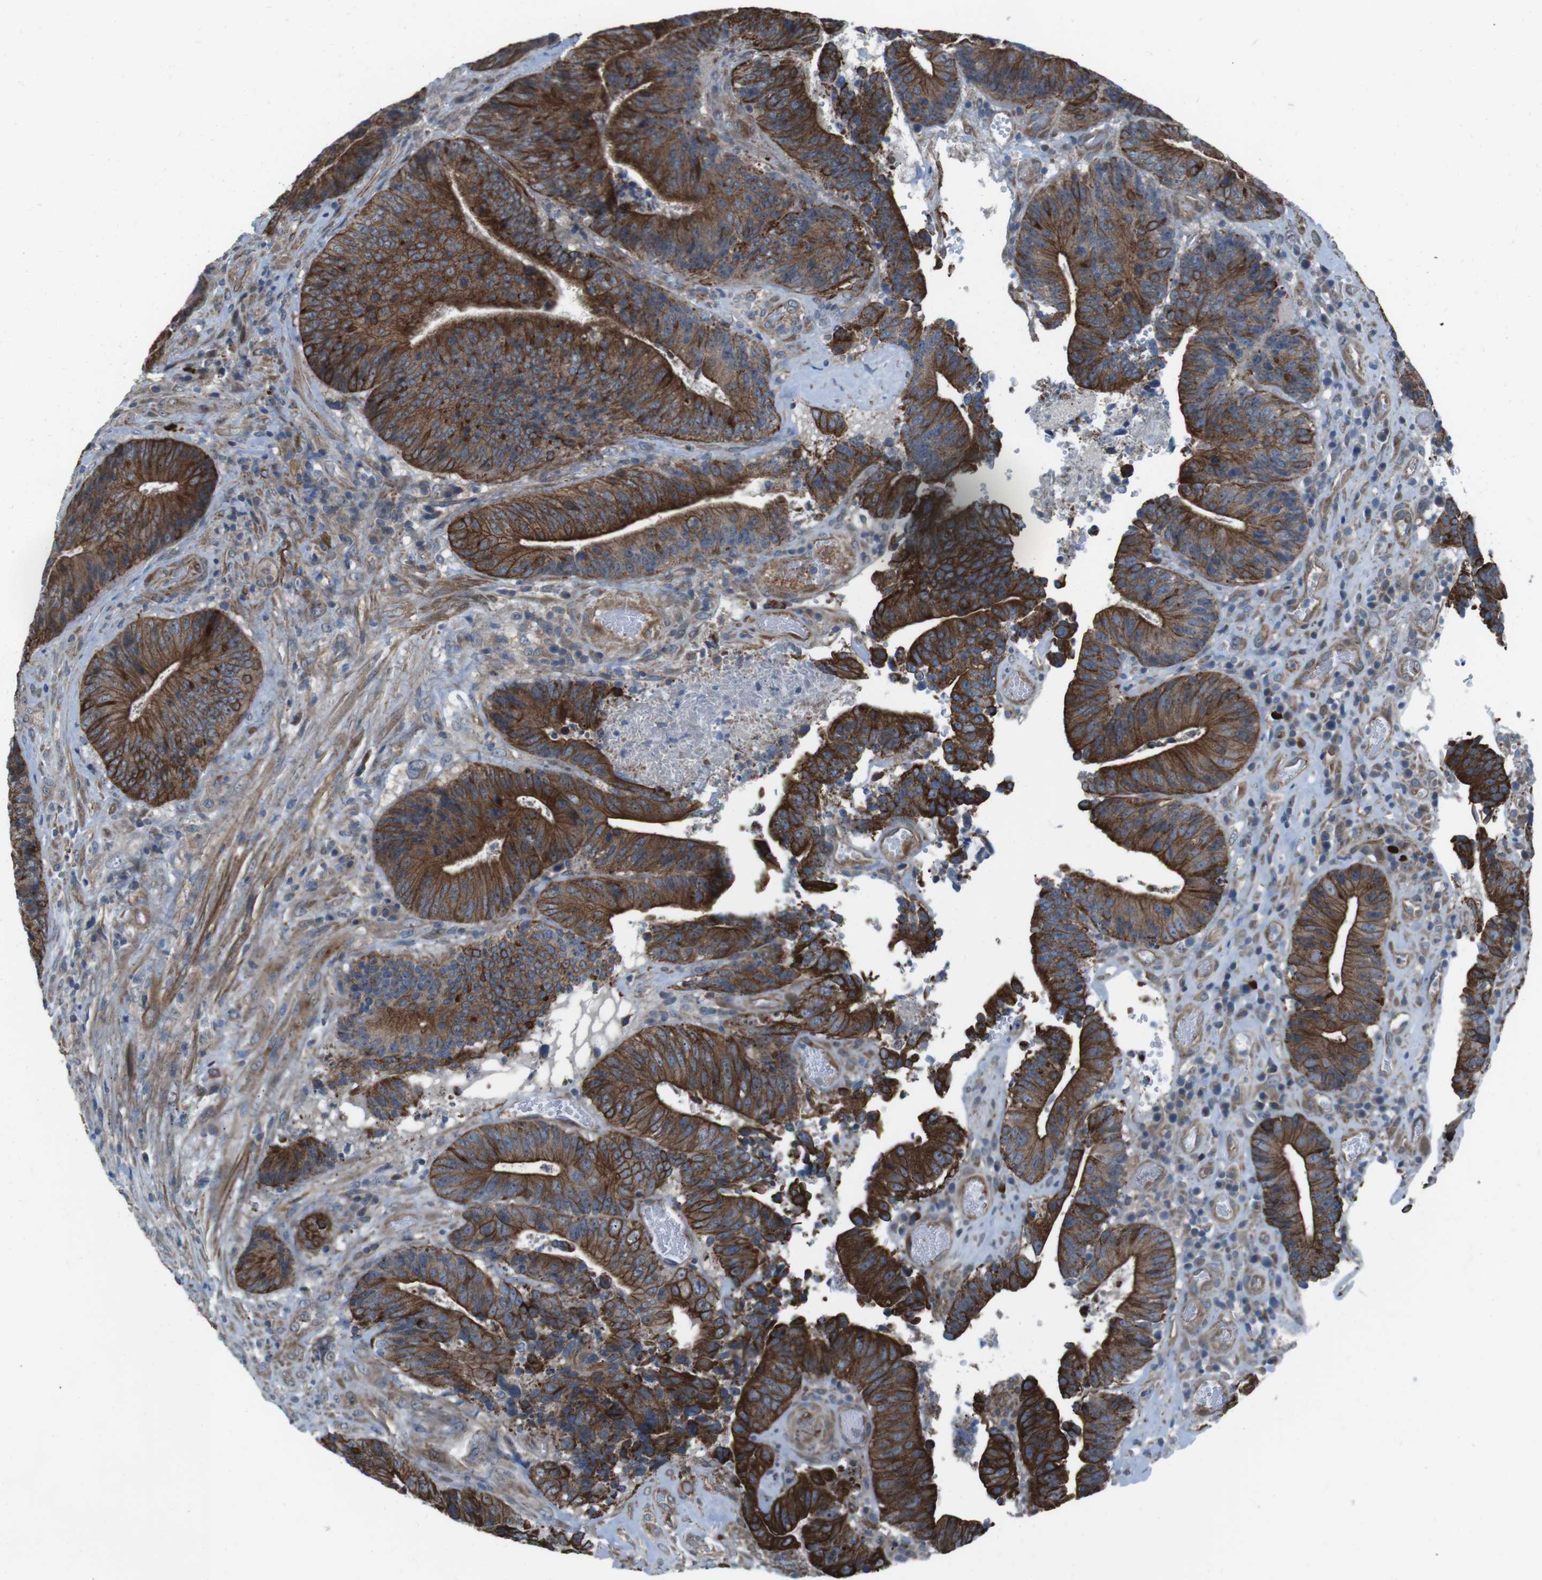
{"staining": {"intensity": "strong", "quantity": ">75%", "location": "cytoplasmic/membranous"}, "tissue": "colorectal cancer", "cell_type": "Tumor cells", "image_type": "cancer", "snomed": [{"axis": "morphology", "description": "Adenocarcinoma, NOS"}, {"axis": "topography", "description": "Rectum"}], "caption": "This is an image of immunohistochemistry staining of colorectal cancer, which shows strong positivity in the cytoplasmic/membranous of tumor cells.", "gene": "FAM174B", "patient": {"sex": "male", "age": 72}}